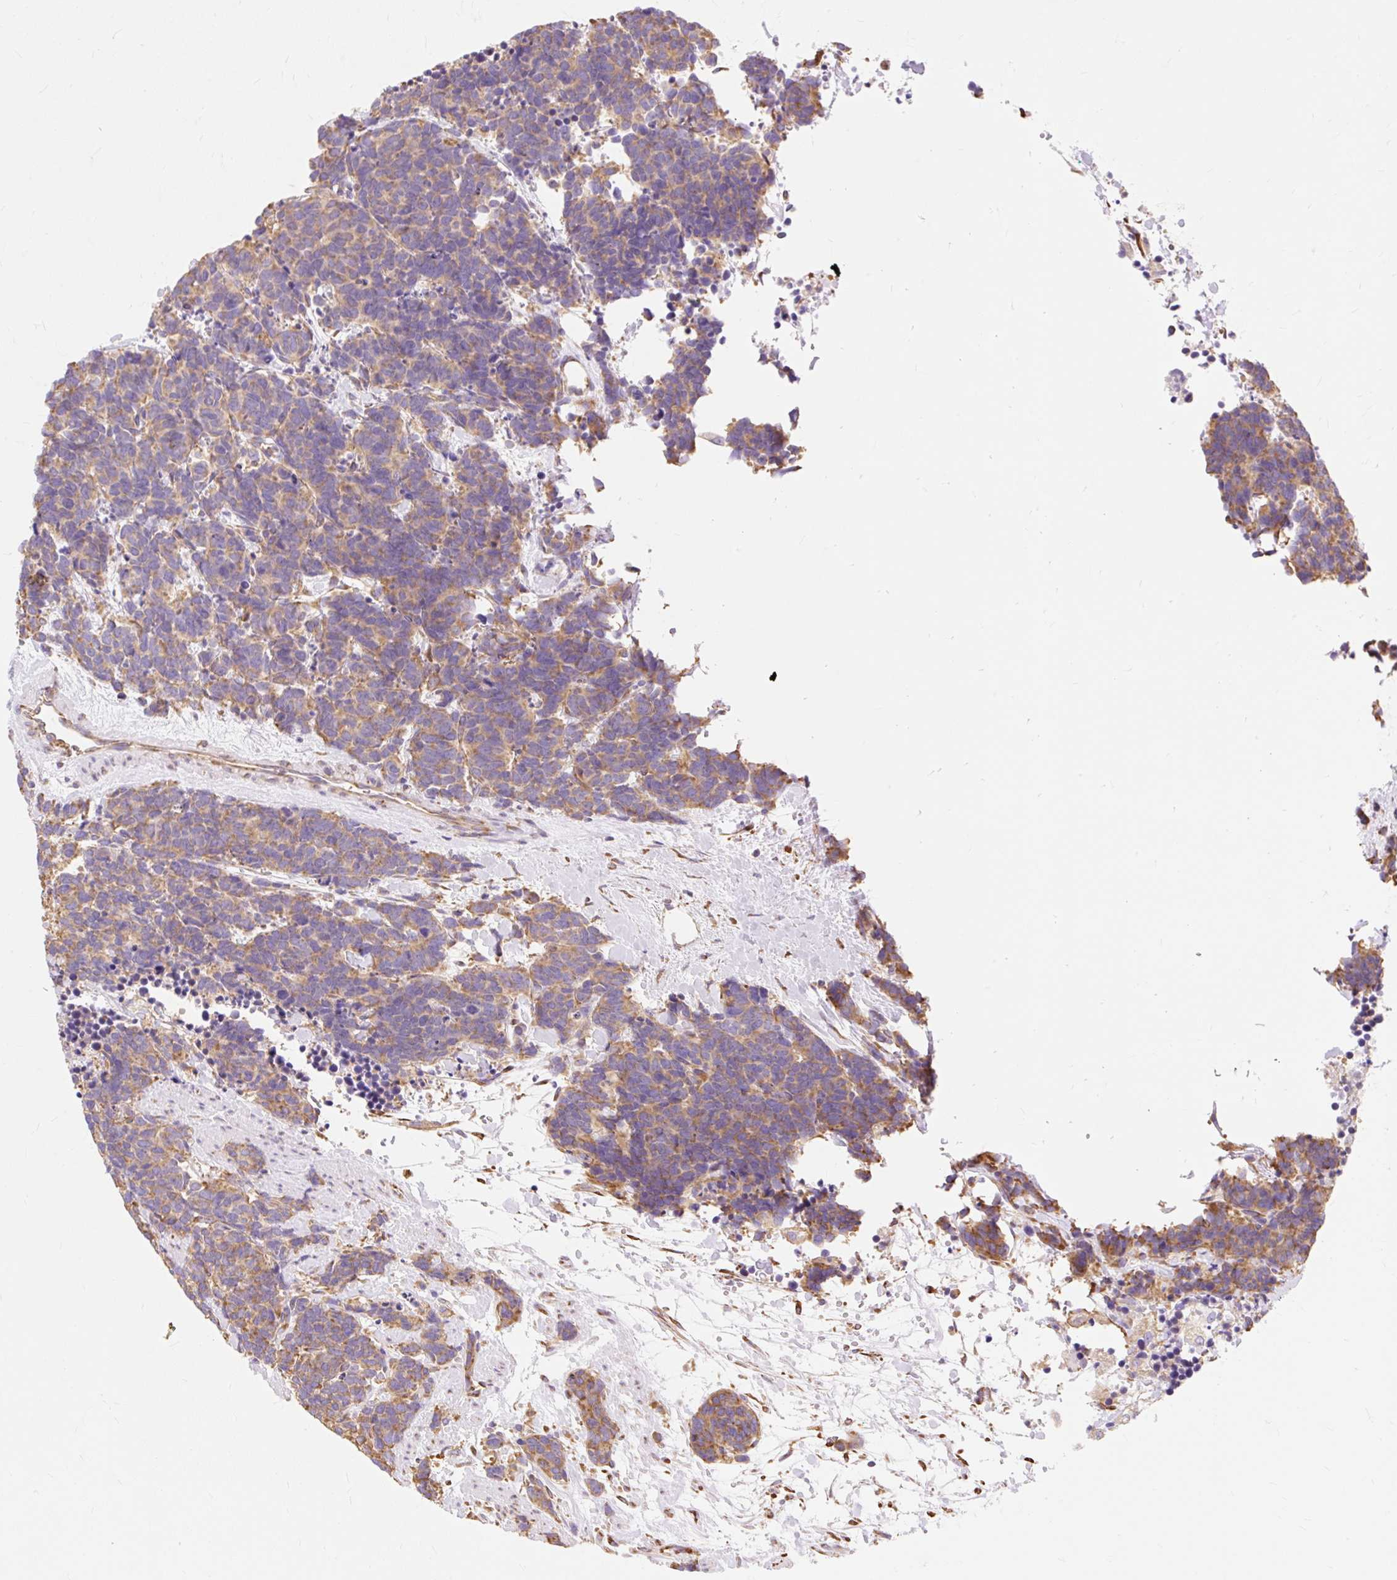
{"staining": {"intensity": "moderate", "quantity": ">75%", "location": "cytoplasmic/membranous"}, "tissue": "carcinoid", "cell_type": "Tumor cells", "image_type": "cancer", "snomed": [{"axis": "morphology", "description": "Carcinoma, NOS"}, {"axis": "morphology", "description": "Carcinoid, malignant, NOS"}, {"axis": "topography", "description": "Prostate"}], "caption": "Carcinoid stained with a brown dye reveals moderate cytoplasmic/membranous positive expression in approximately >75% of tumor cells.", "gene": "RPS17", "patient": {"sex": "male", "age": 57}}